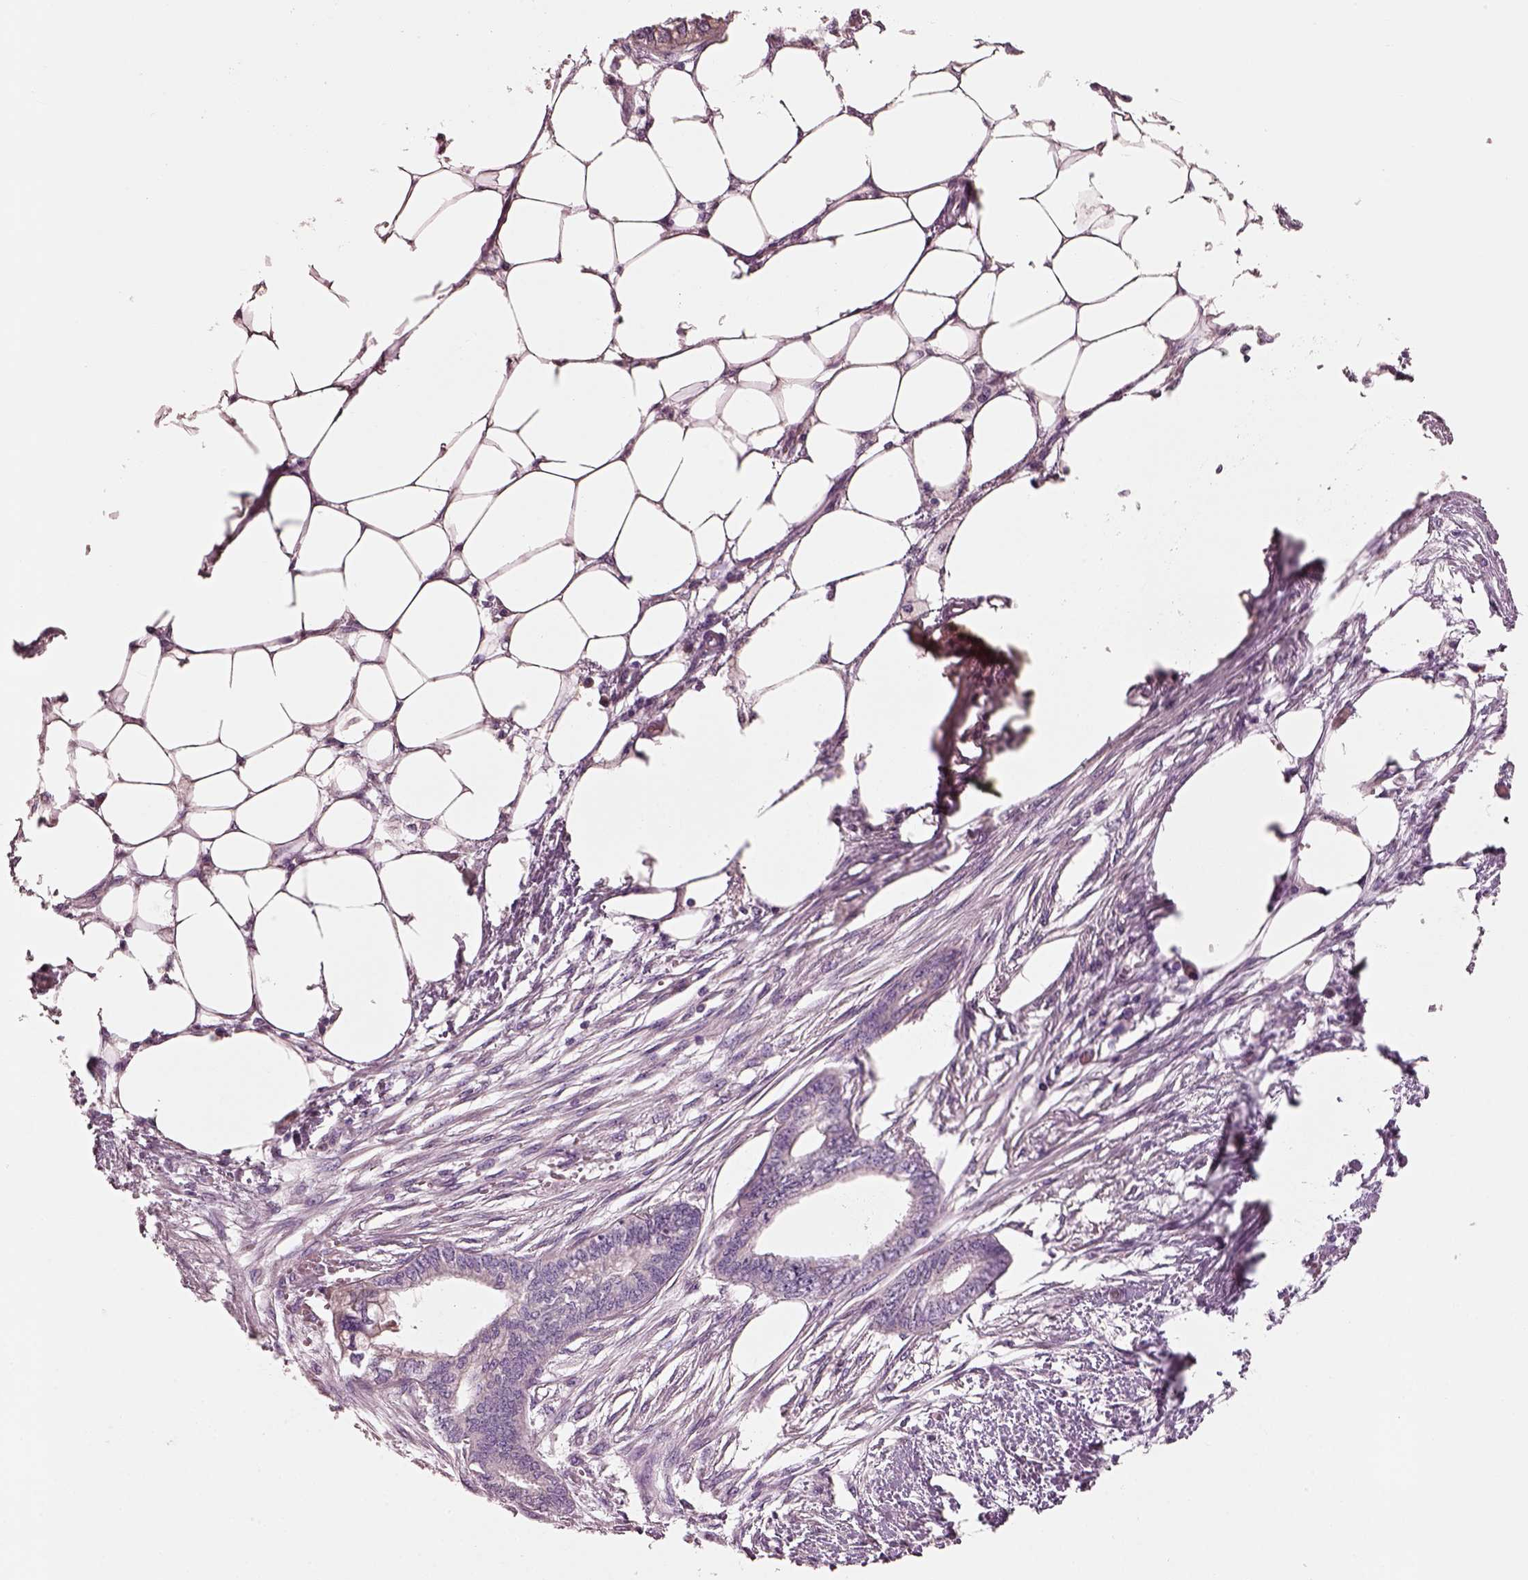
{"staining": {"intensity": "negative", "quantity": "none", "location": "none"}, "tissue": "endometrial cancer", "cell_type": "Tumor cells", "image_type": "cancer", "snomed": [{"axis": "morphology", "description": "Adenocarcinoma, NOS"}, {"axis": "morphology", "description": "Adenocarcinoma, metastatic, NOS"}, {"axis": "topography", "description": "Adipose tissue"}, {"axis": "topography", "description": "Endometrium"}], "caption": "Immunohistochemistry photomicrograph of neoplastic tissue: human adenocarcinoma (endometrial) stained with DAB (3,3'-diaminobenzidine) demonstrates no significant protein positivity in tumor cells.", "gene": "PNOC", "patient": {"sex": "female", "age": 67}}